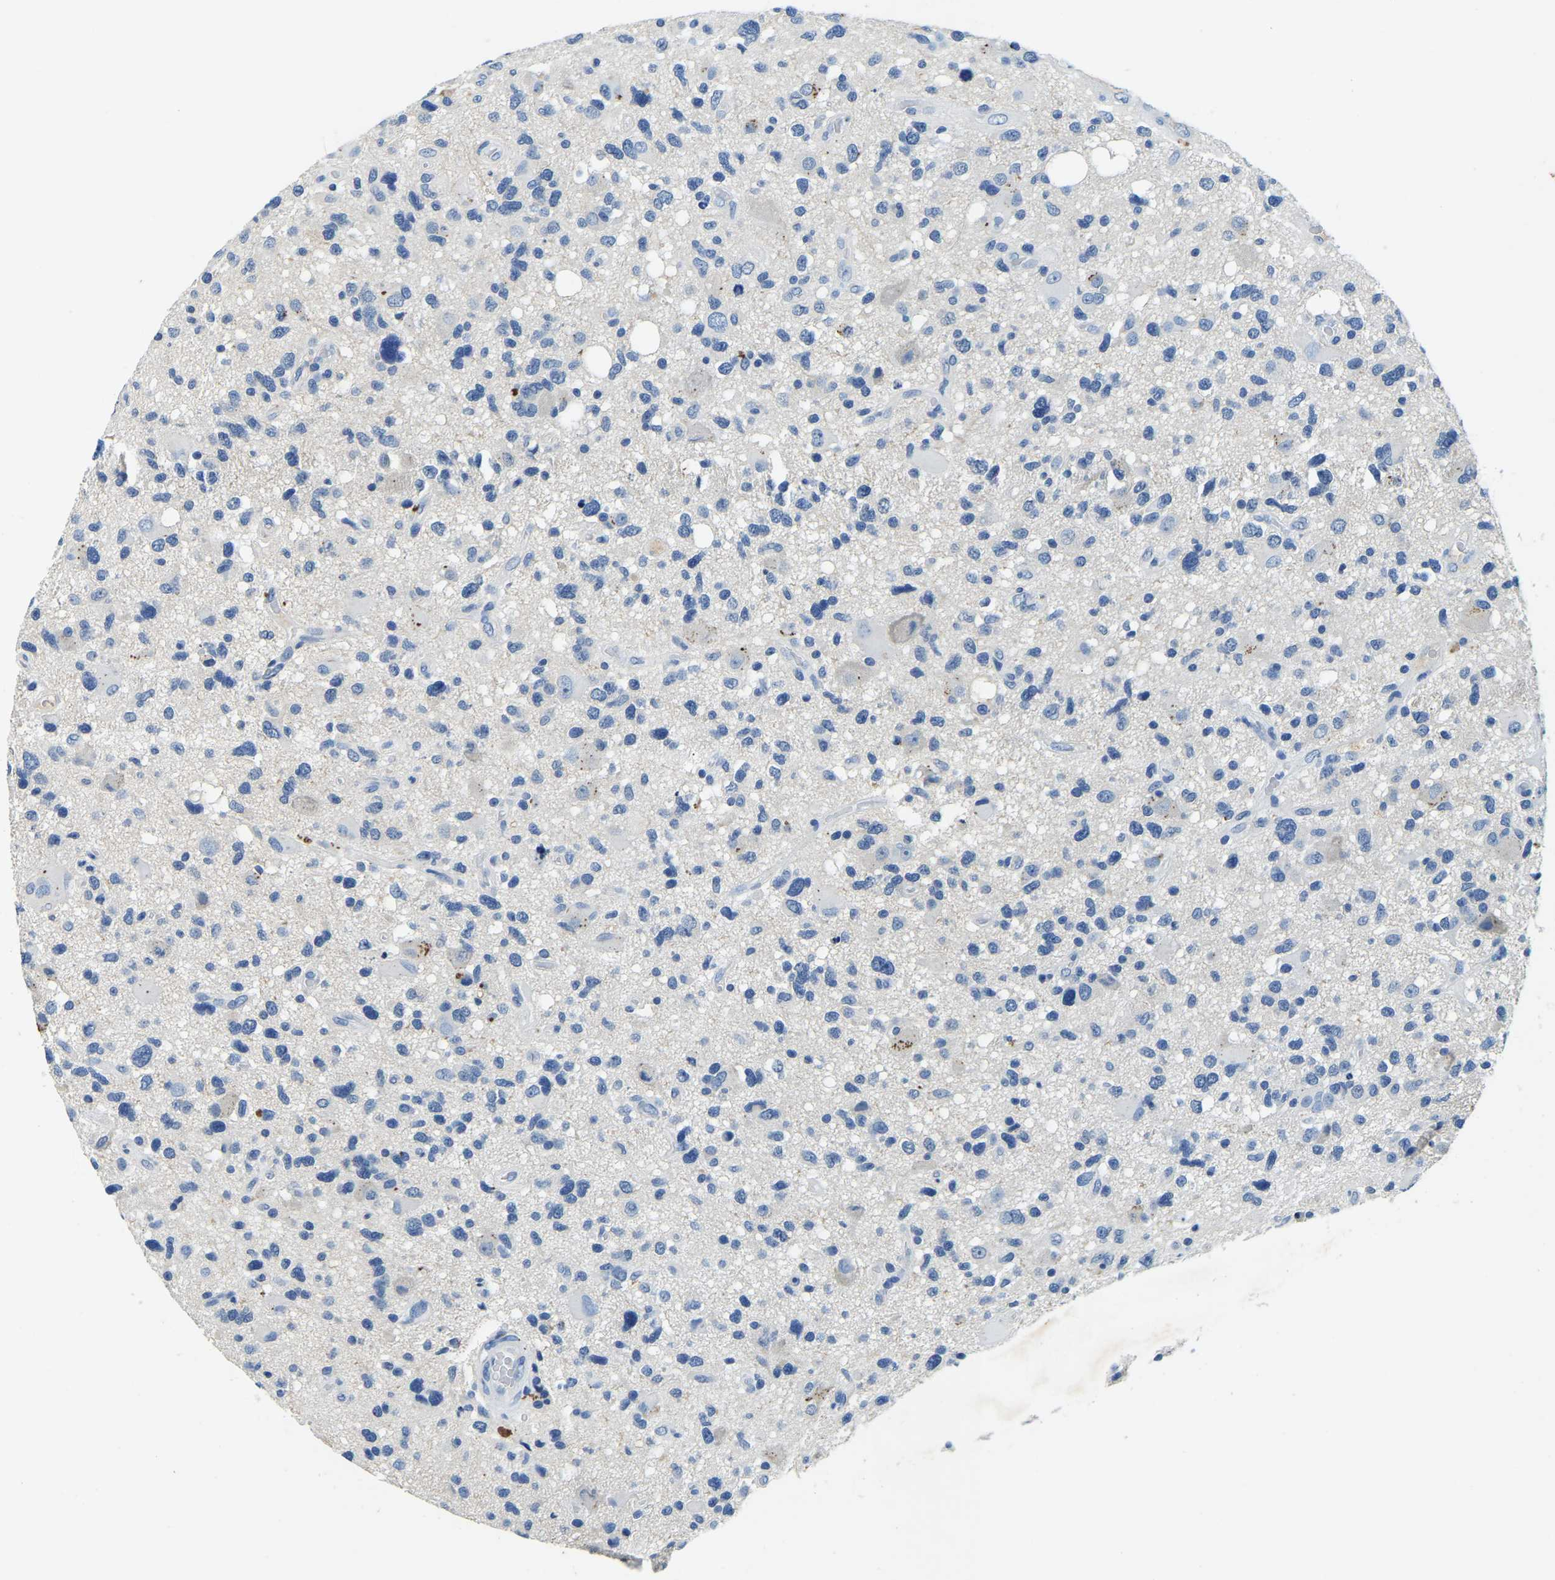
{"staining": {"intensity": "negative", "quantity": "none", "location": "none"}, "tissue": "glioma", "cell_type": "Tumor cells", "image_type": "cancer", "snomed": [{"axis": "morphology", "description": "Glioma, malignant, High grade"}, {"axis": "topography", "description": "Brain"}], "caption": "This image is of malignant glioma (high-grade) stained with IHC to label a protein in brown with the nuclei are counter-stained blue. There is no staining in tumor cells. (Immunohistochemistry, brightfield microscopy, high magnification).", "gene": "UBN2", "patient": {"sex": "male", "age": 33}}